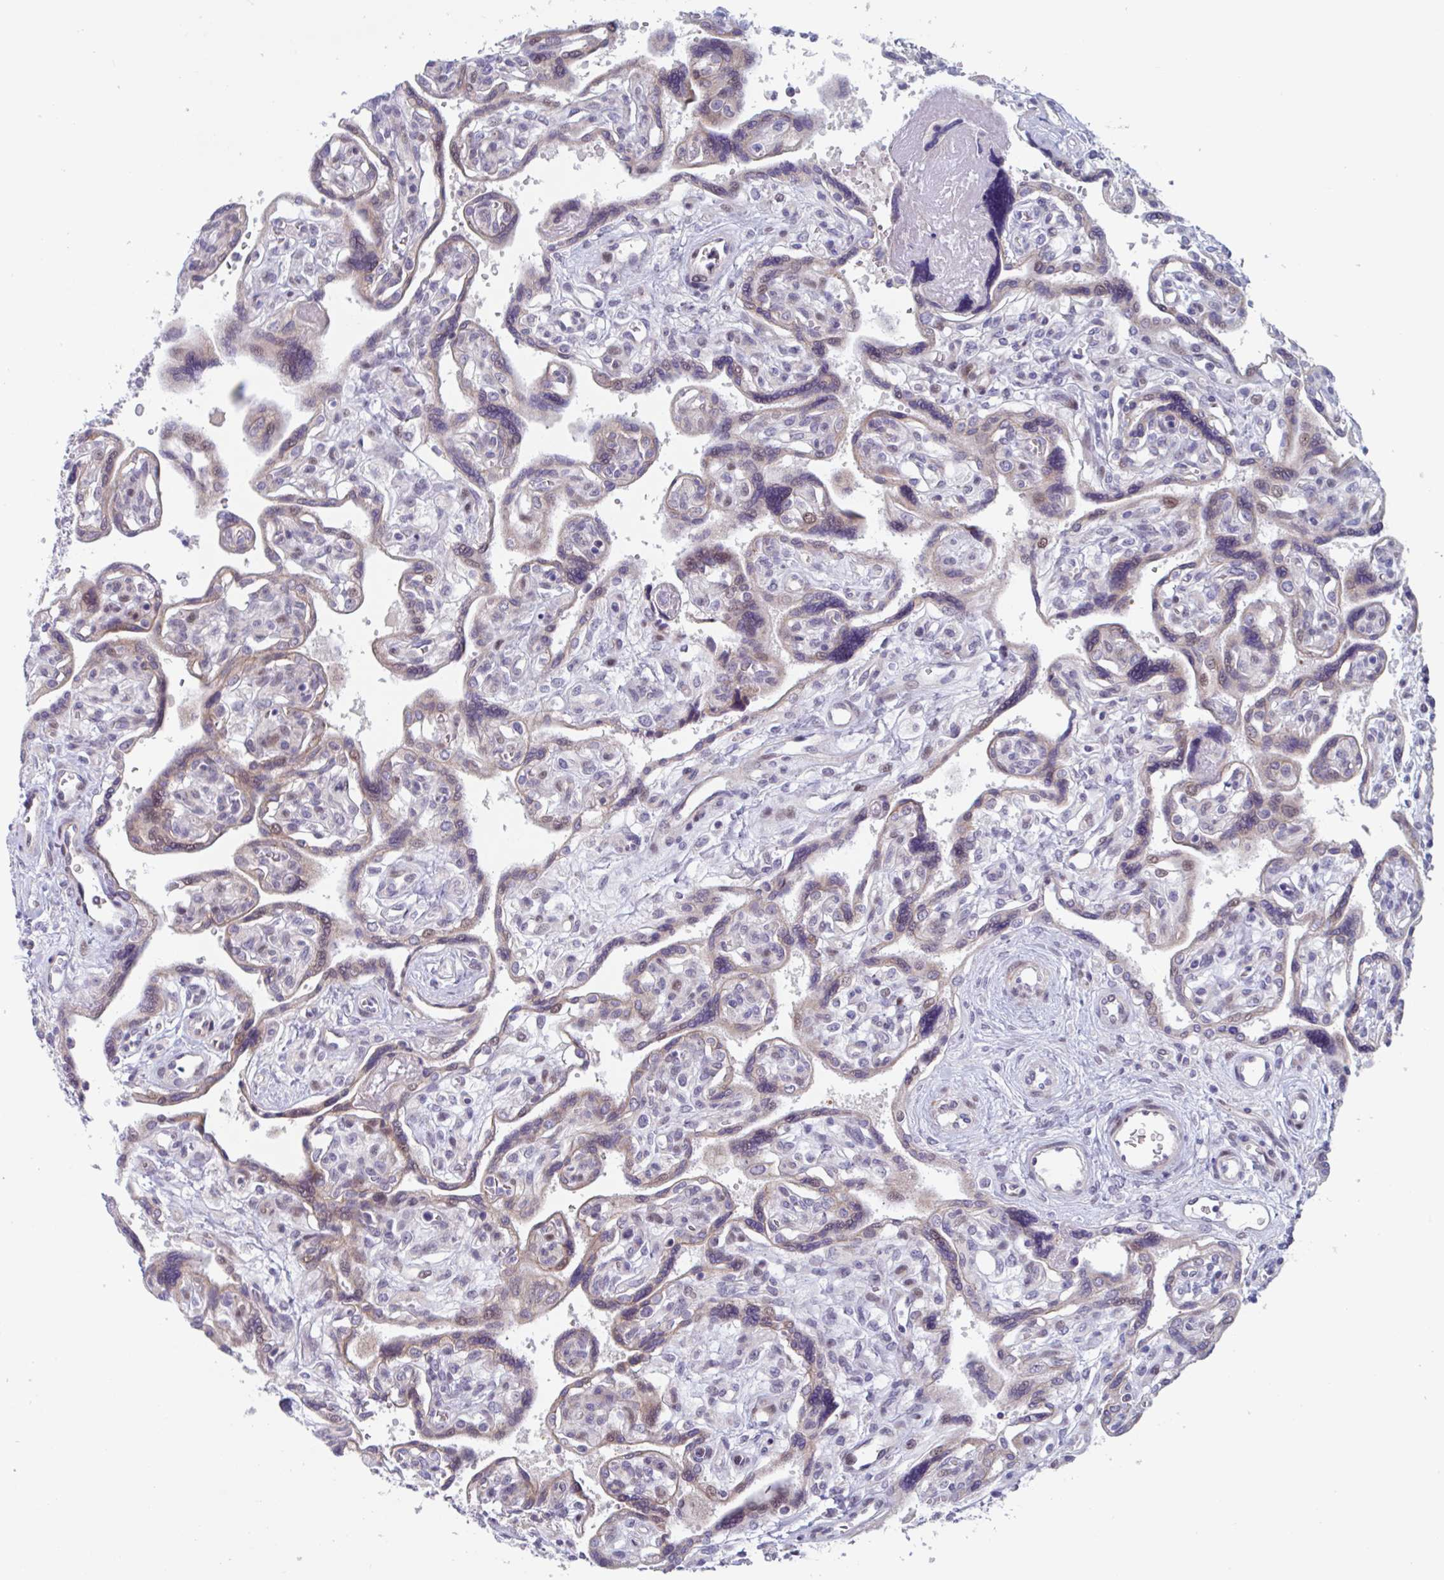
{"staining": {"intensity": "weak", "quantity": "25%-75%", "location": "cytoplasmic/membranous,nuclear"}, "tissue": "placenta", "cell_type": "Trophoblastic cells", "image_type": "normal", "snomed": [{"axis": "morphology", "description": "Normal tissue, NOS"}, {"axis": "topography", "description": "Placenta"}], "caption": "The photomicrograph demonstrates immunohistochemical staining of unremarkable placenta. There is weak cytoplasmic/membranous,nuclear staining is seen in about 25%-75% of trophoblastic cells. (brown staining indicates protein expression, while blue staining denotes nuclei).", "gene": "DUXA", "patient": {"sex": "female", "age": 39}}